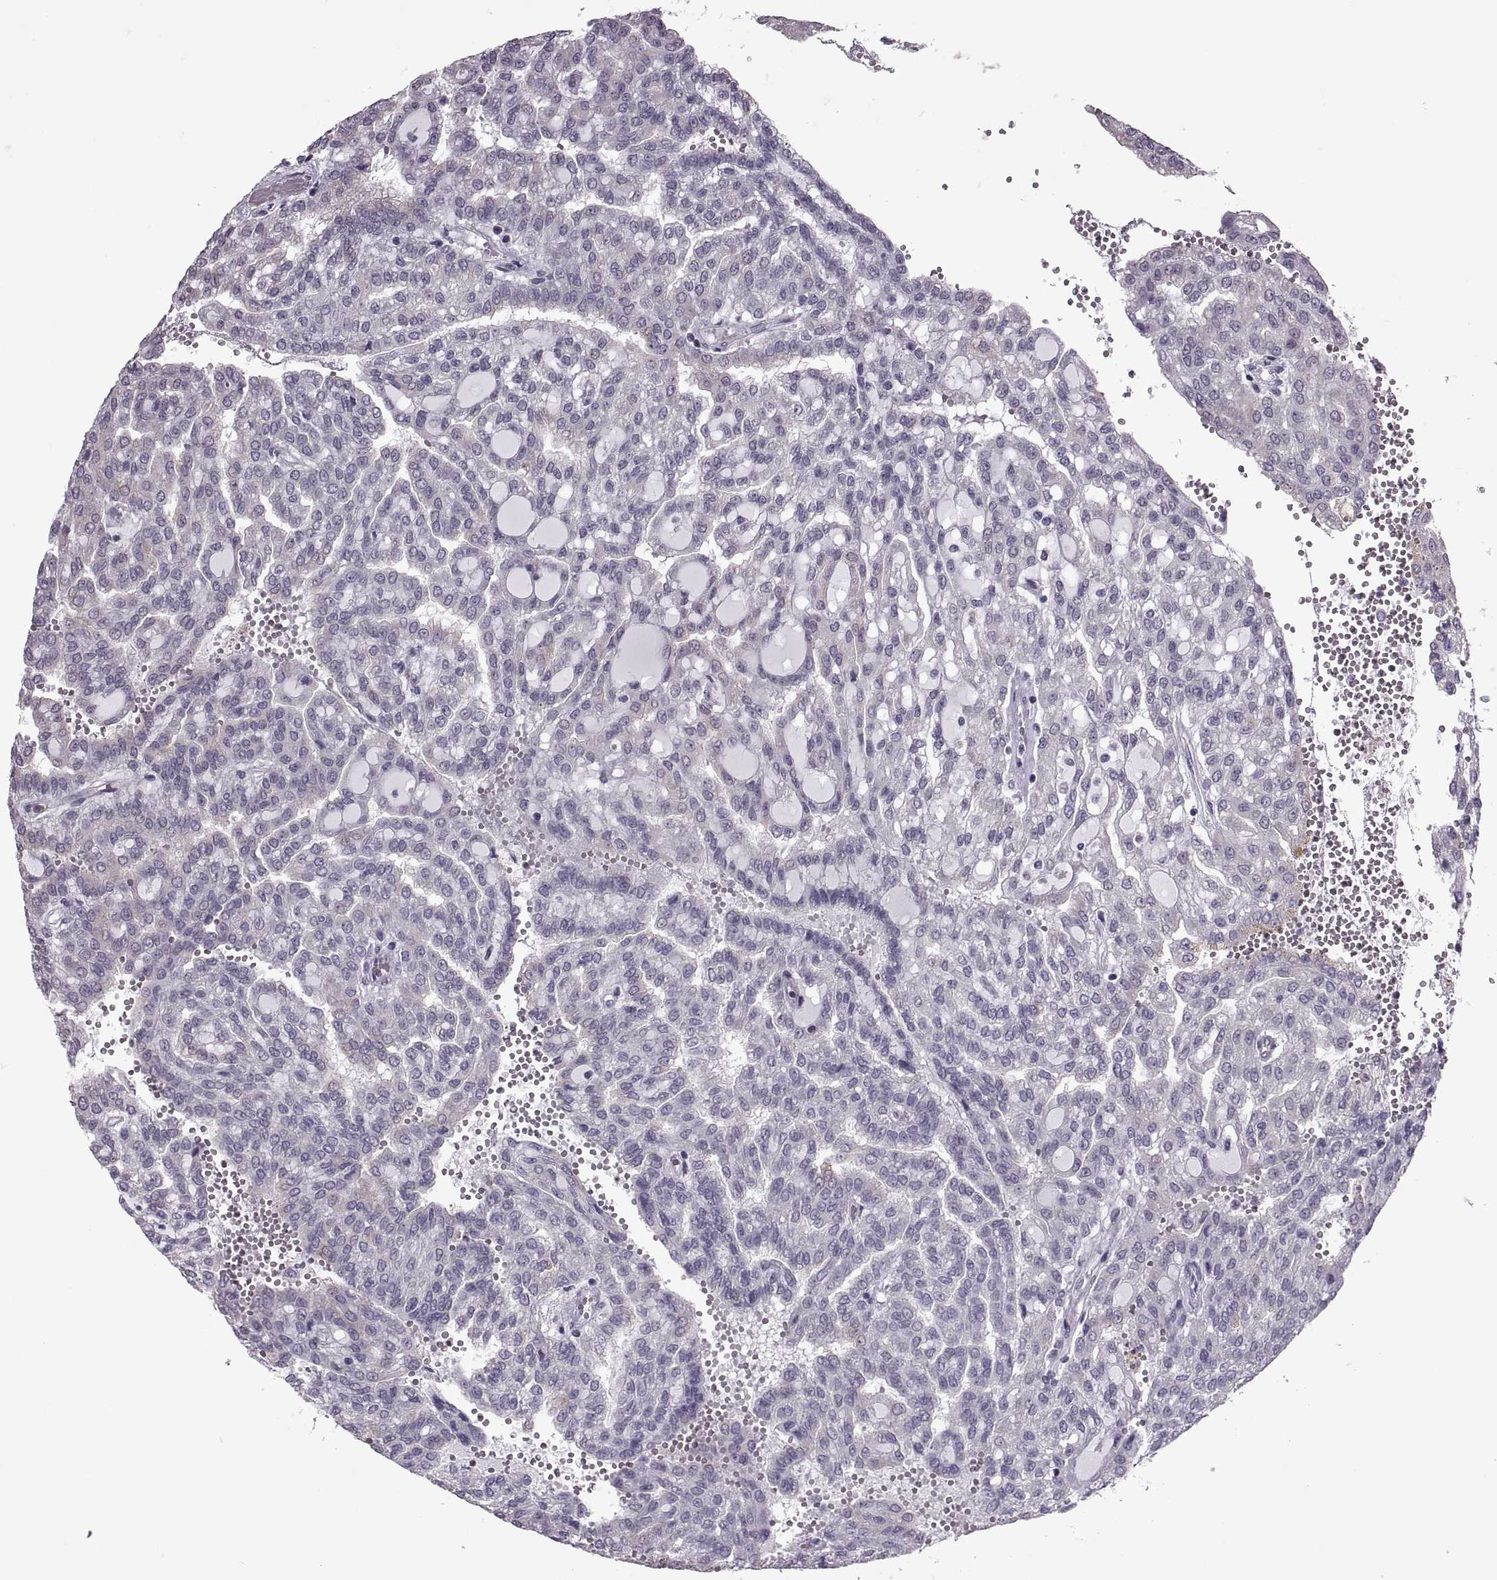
{"staining": {"intensity": "negative", "quantity": "none", "location": "none"}, "tissue": "renal cancer", "cell_type": "Tumor cells", "image_type": "cancer", "snomed": [{"axis": "morphology", "description": "Adenocarcinoma, NOS"}, {"axis": "topography", "description": "Kidney"}], "caption": "High power microscopy micrograph of an IHC photomicrograph of adenocarcinoma (renal), revealing no significant positivity in tumor cells.", "gene": "PABPC1", "patient": {"sex": "male", "age": 63}}